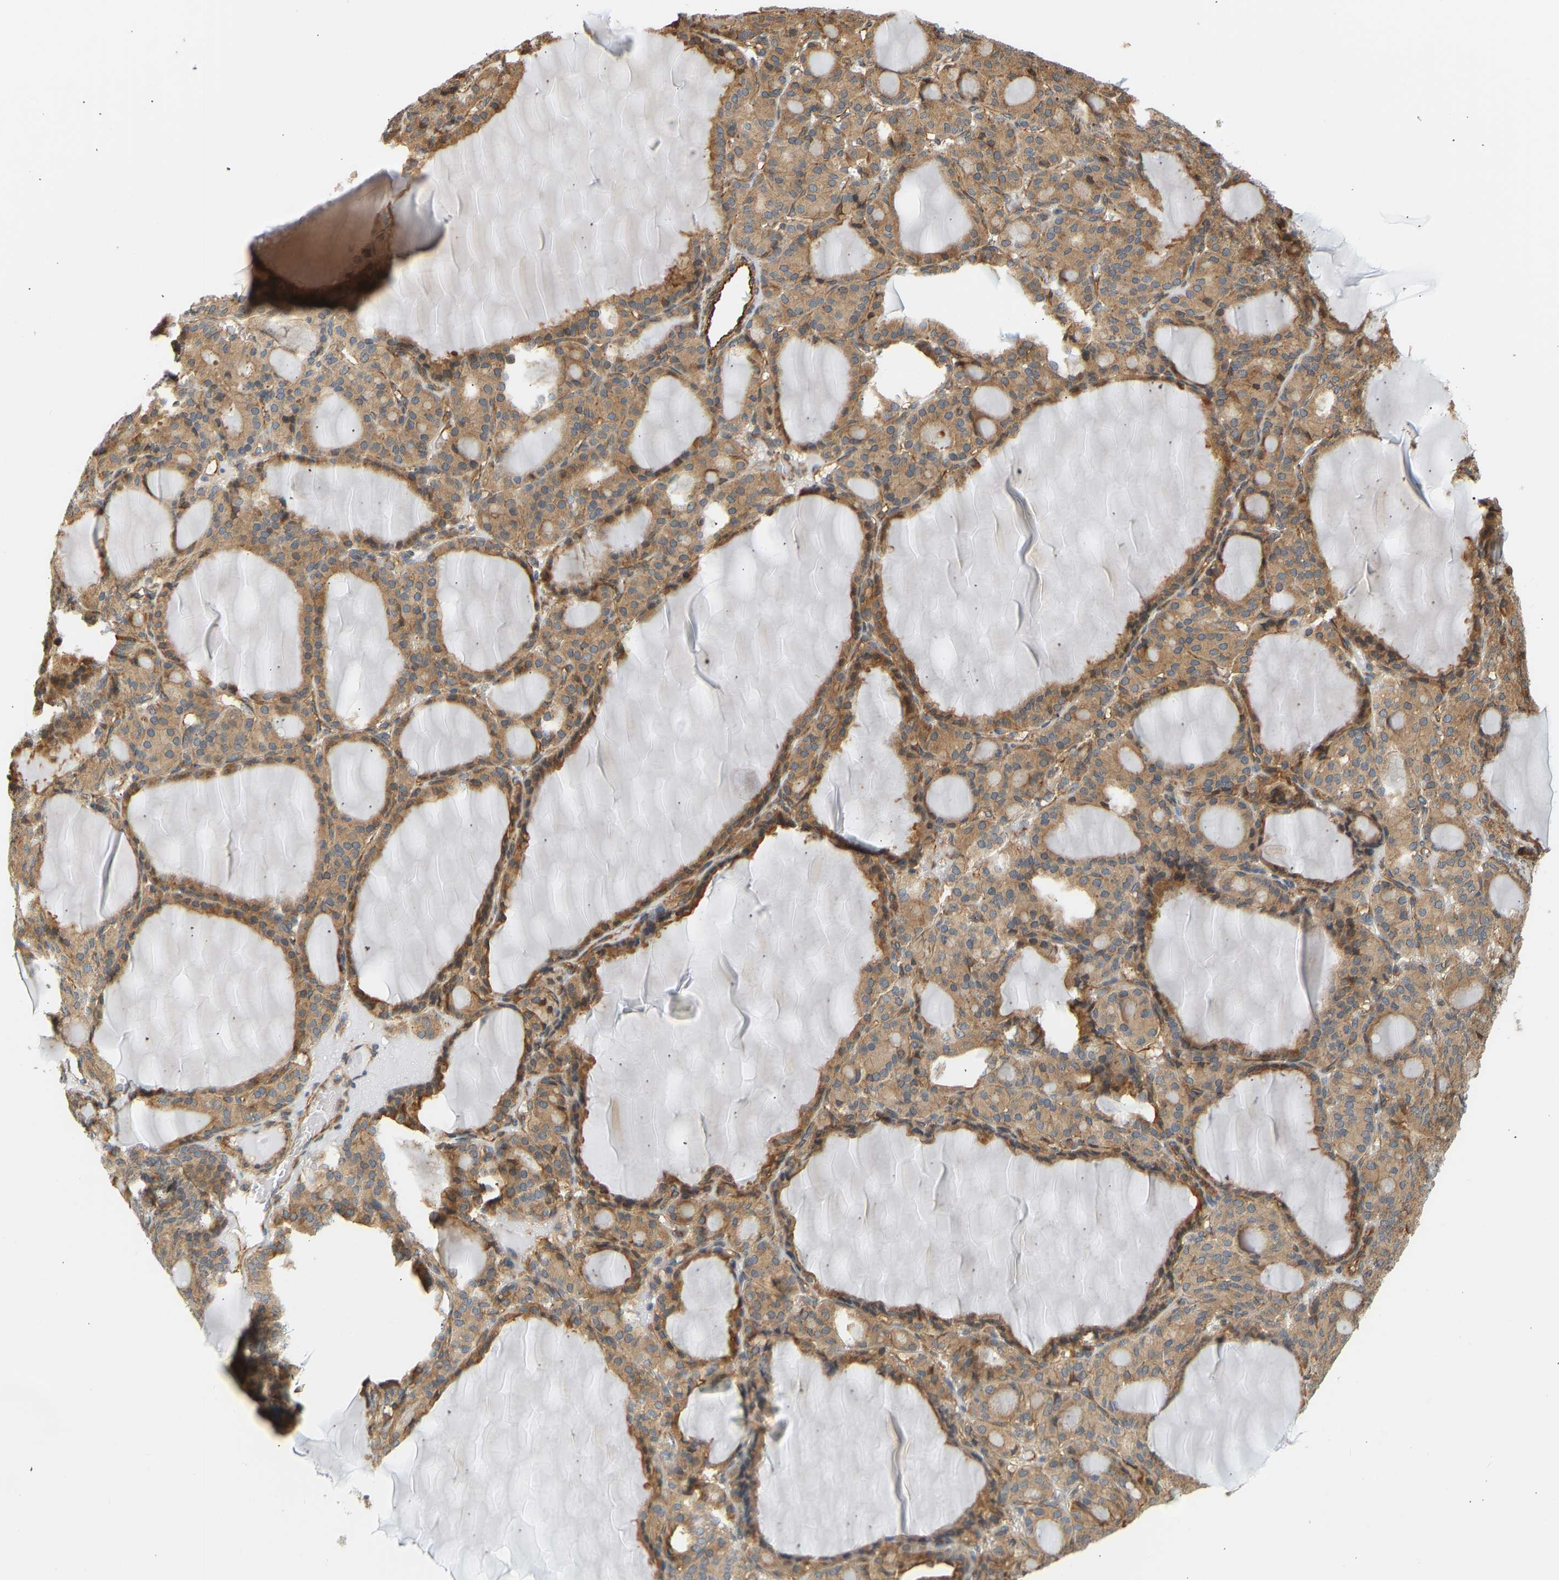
{"staining": {"intensity": "moderate", "quantity": ">75%", "location": "cytoplasmic/membranous"}, "tissue": "thyroid gland", "cell_type": "Glandular cells", "image_type": "normal", "snomed": [{"axis": "morphology", "description": "Normal tissue, NOS"}, {"axis": "topography", "description": "Thyroid gland"}], "caption": "Immunohistochemistry histopathology image of normal thyroid gland: thyroid gland stained using immunohistochemistry (IHC) demonstrates medium levels of moderate protein expression localized specifically in the cytoplasmic/membranous of glandular cells, appearing as a cytoplasmic/membranous brown color.", "gene": "CEP57", "patient": {"sex": "female", "age": 28}}